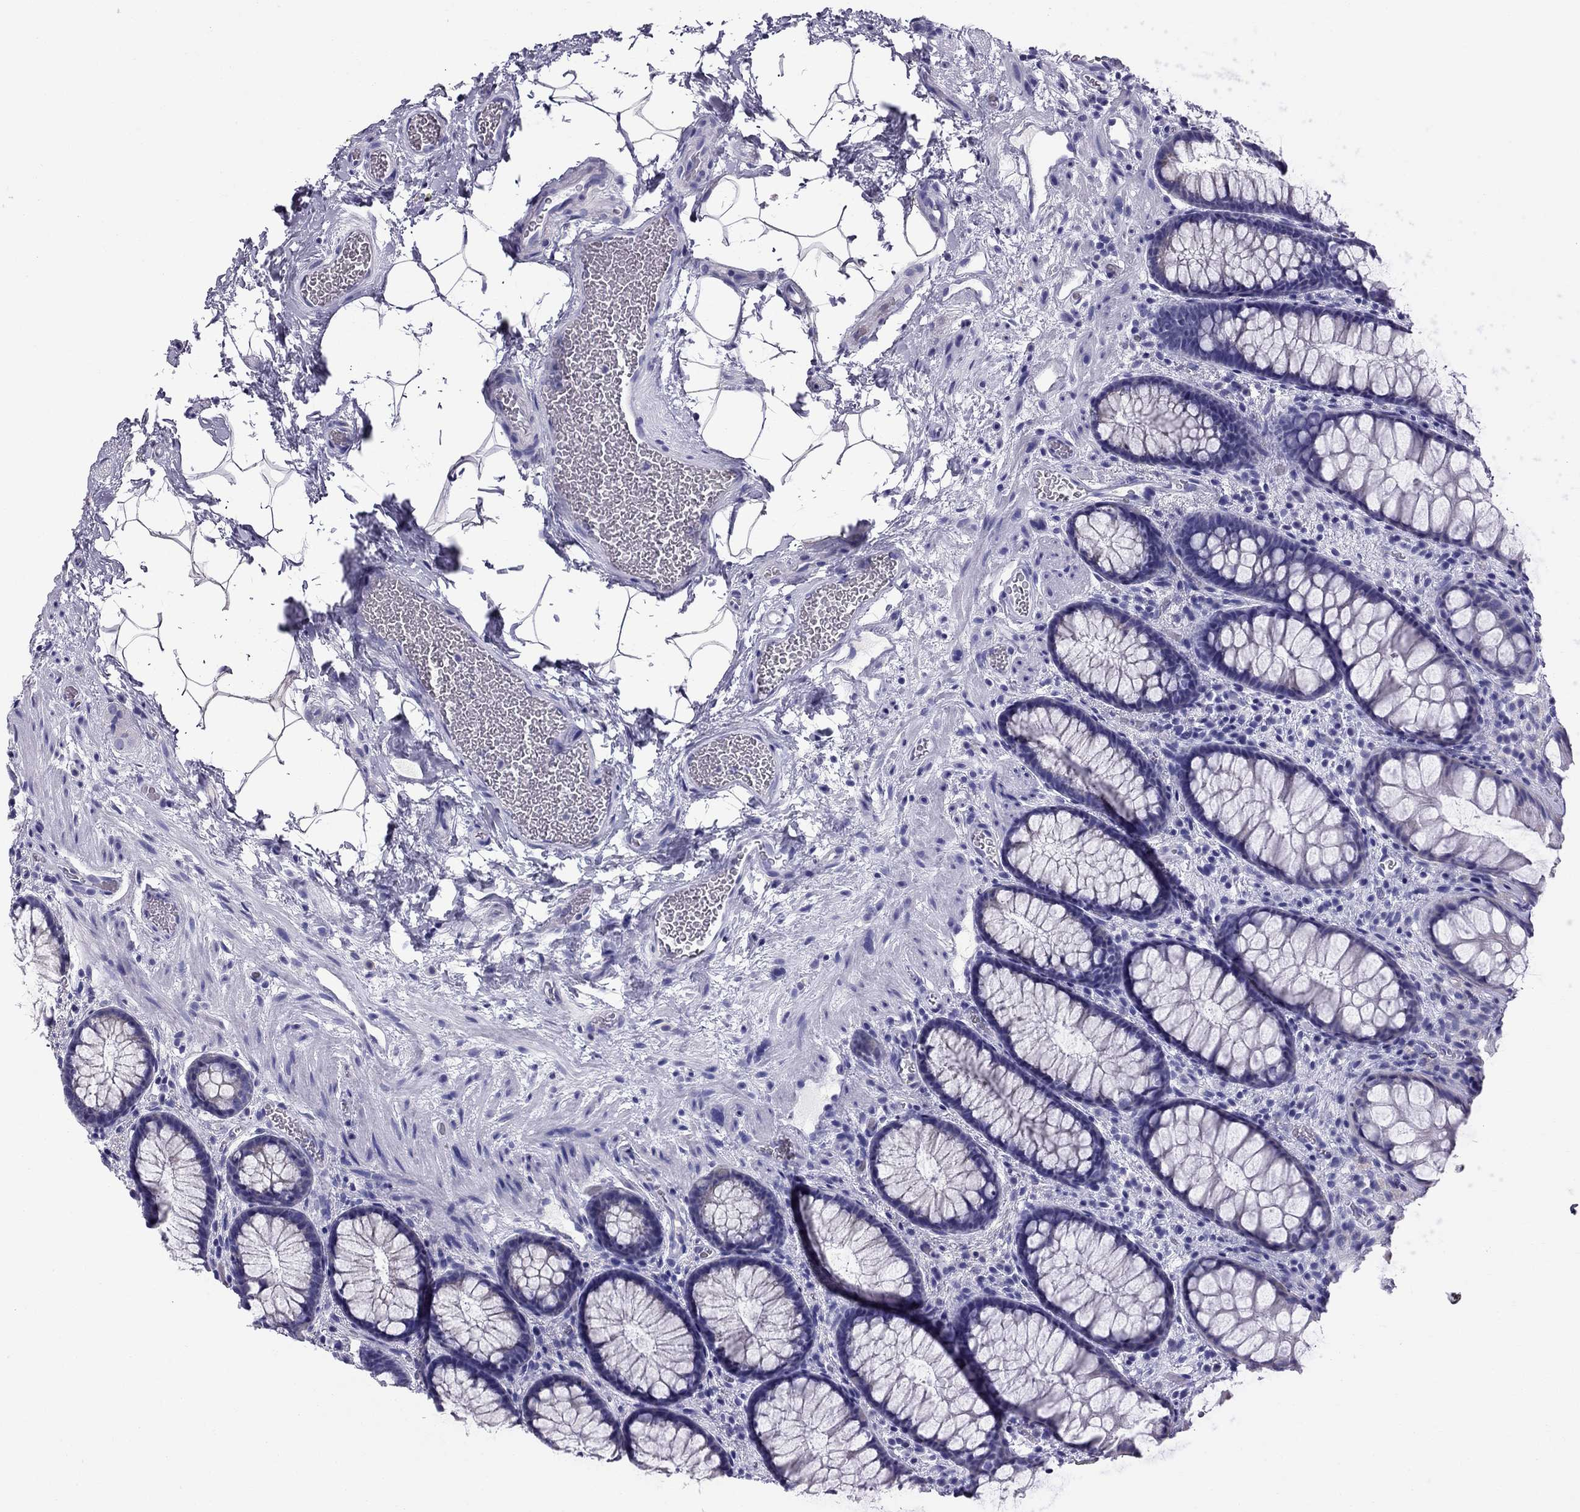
{"staining": {"intensity": "negative", "quantity": "none", "location": "none"}, "tissue": "rectum", "cell_type": "Glandular cells", "image_type": "normal", "snomed": [{"axis": "morphology", "description": "Normal tissue, NOS"}, {"axis": "topography", "description": "Rectum"}], "caption": "IHC of normal rectum demonstrates no expression in glandular cells.", "gene": "TTLL13", "patient": {"sex": "female", "age": 62}}